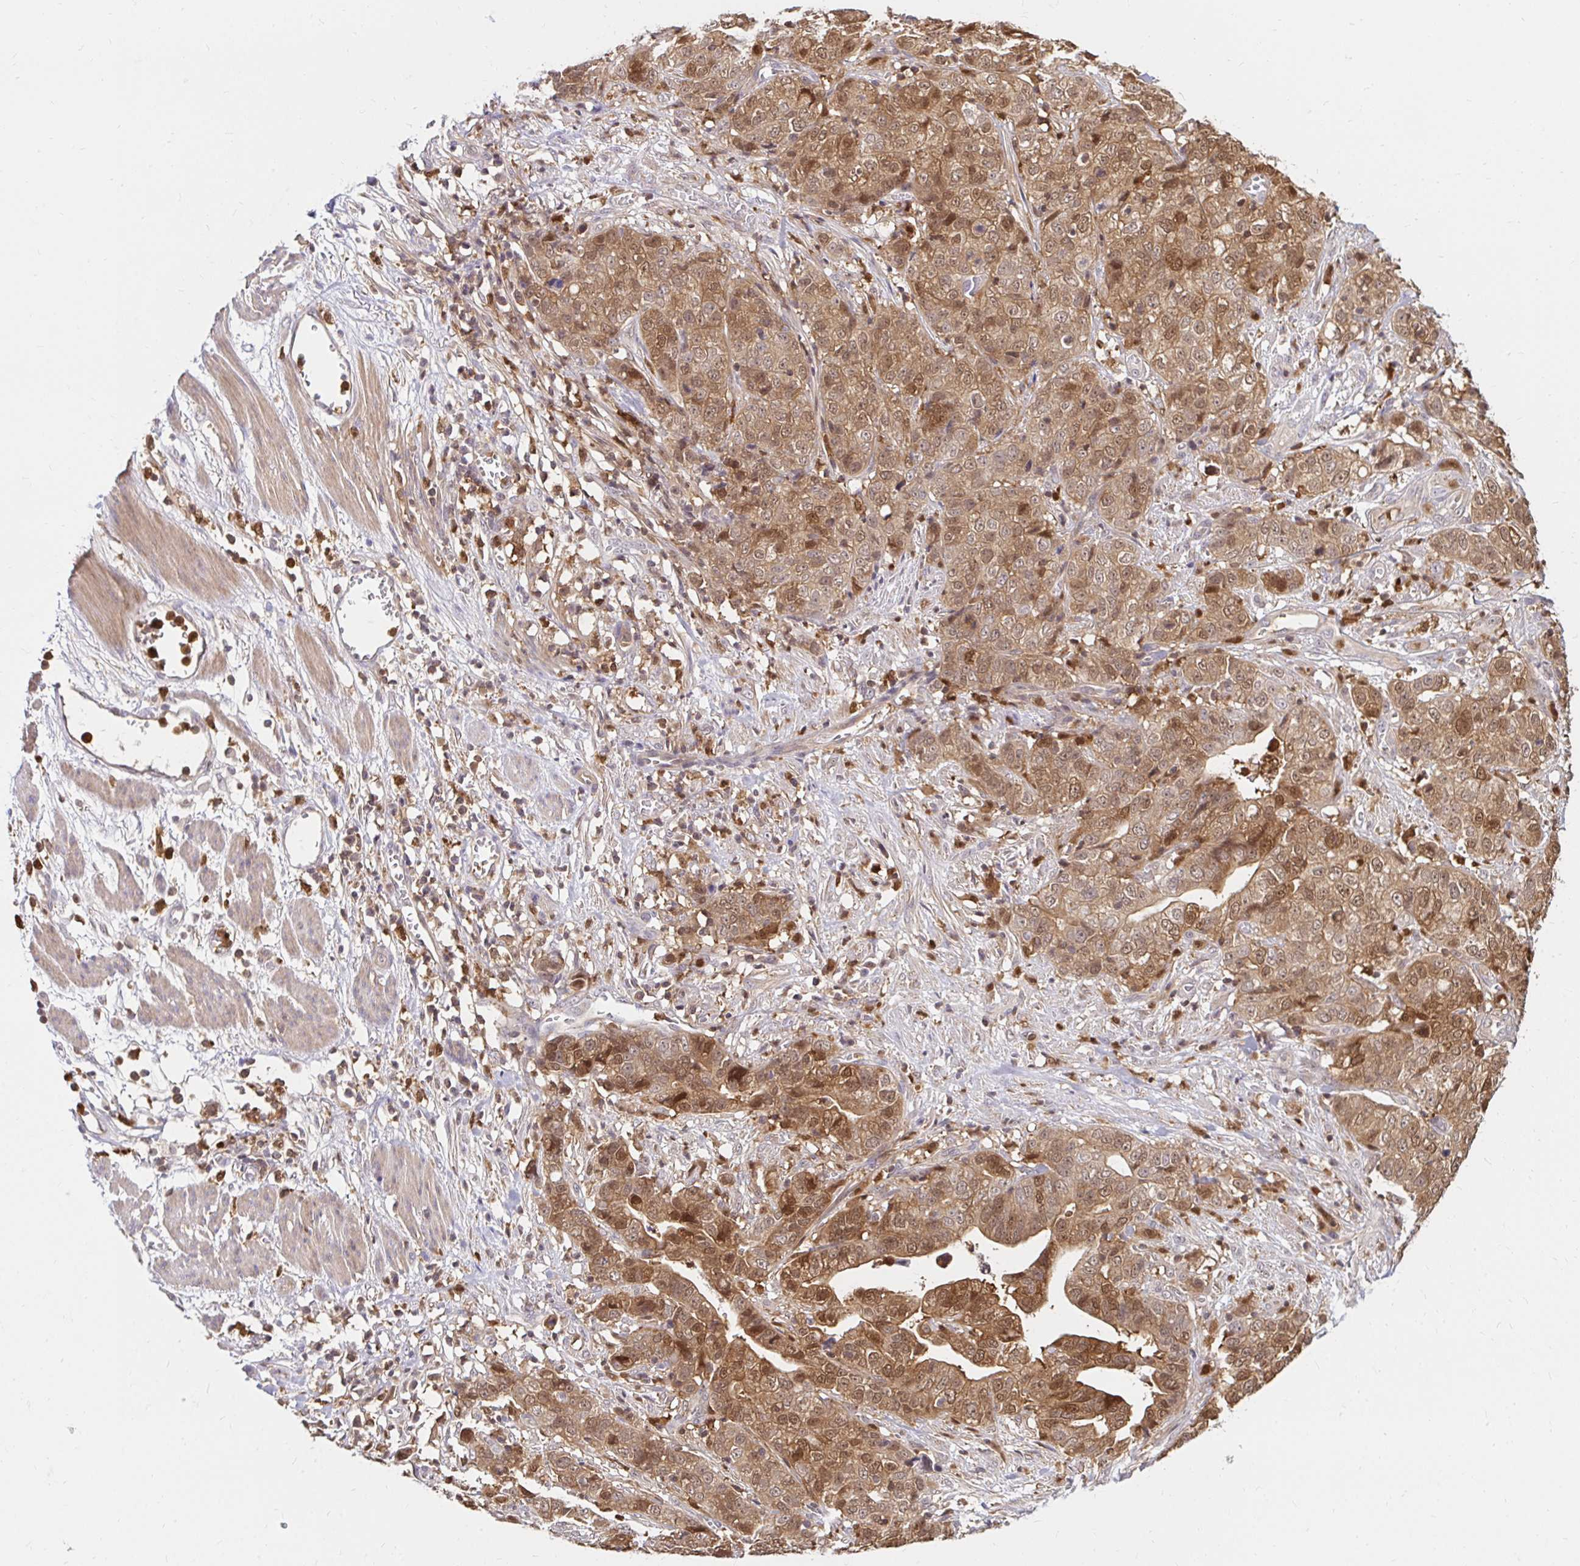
{"staining": {"intensity": "moderate", "quantity": ">75%", "location": "cytoplasmic/membranous,nuclear"}, "tissue": "stomach cancer", "cell_type": "Tumor cells", "image_type": "cancer", "snomed": [{"axis": "morphology", "description": "Adenocarcinoma, NOS"}, {"axis": "topography", "description": "Stomach, upper"}], "caption": "A high-resolution image shows IHC staining of stomach cancer, which displays moderate cytoplasmic/membranous and nuclear staining in about >75% of tumor cells.", "gene": "PYCARD", "patient": {"sex": "female", "age": 67}}